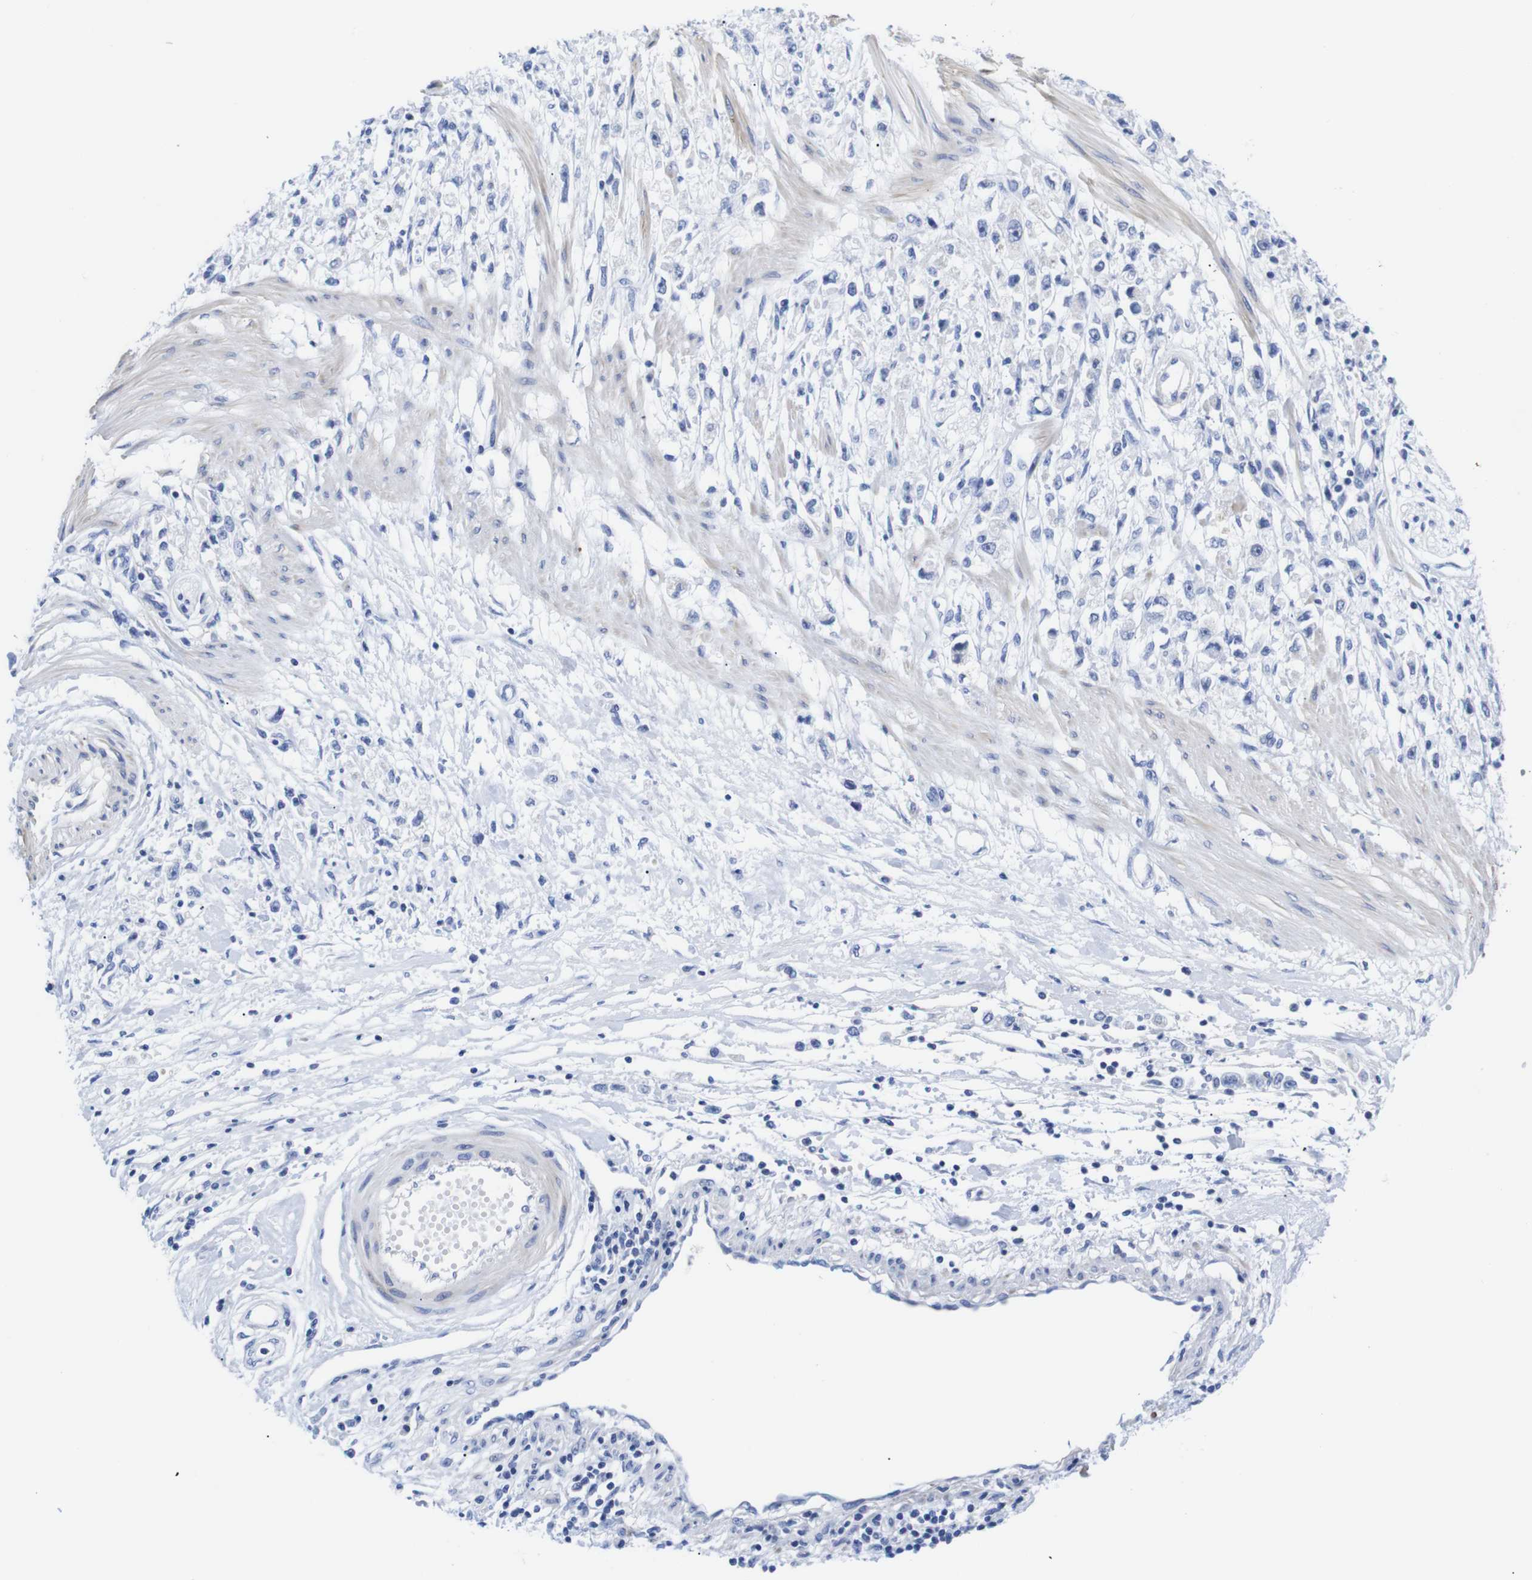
{"staining": {"intensity": "negative", "quantity": "none", "location": "none"}, "tissue": "stomach cancer", "cell_type": "Tumor cells", "image_type": "cancer", "snomed": [{"axis": "morphology", "description": "Adenocarcinoma, NOS"}, {"axis": "topography", "description": "Stomach"}], "caption": "Tumor cells are negative for brown protein staining in adenocarcinoma (stomach). (DAB (3,3'-diaminobenzidine) IHC with hematoxylin counter stain).", "gene": "LRRC55", "patient": {"sex": "female", "age": 59}}